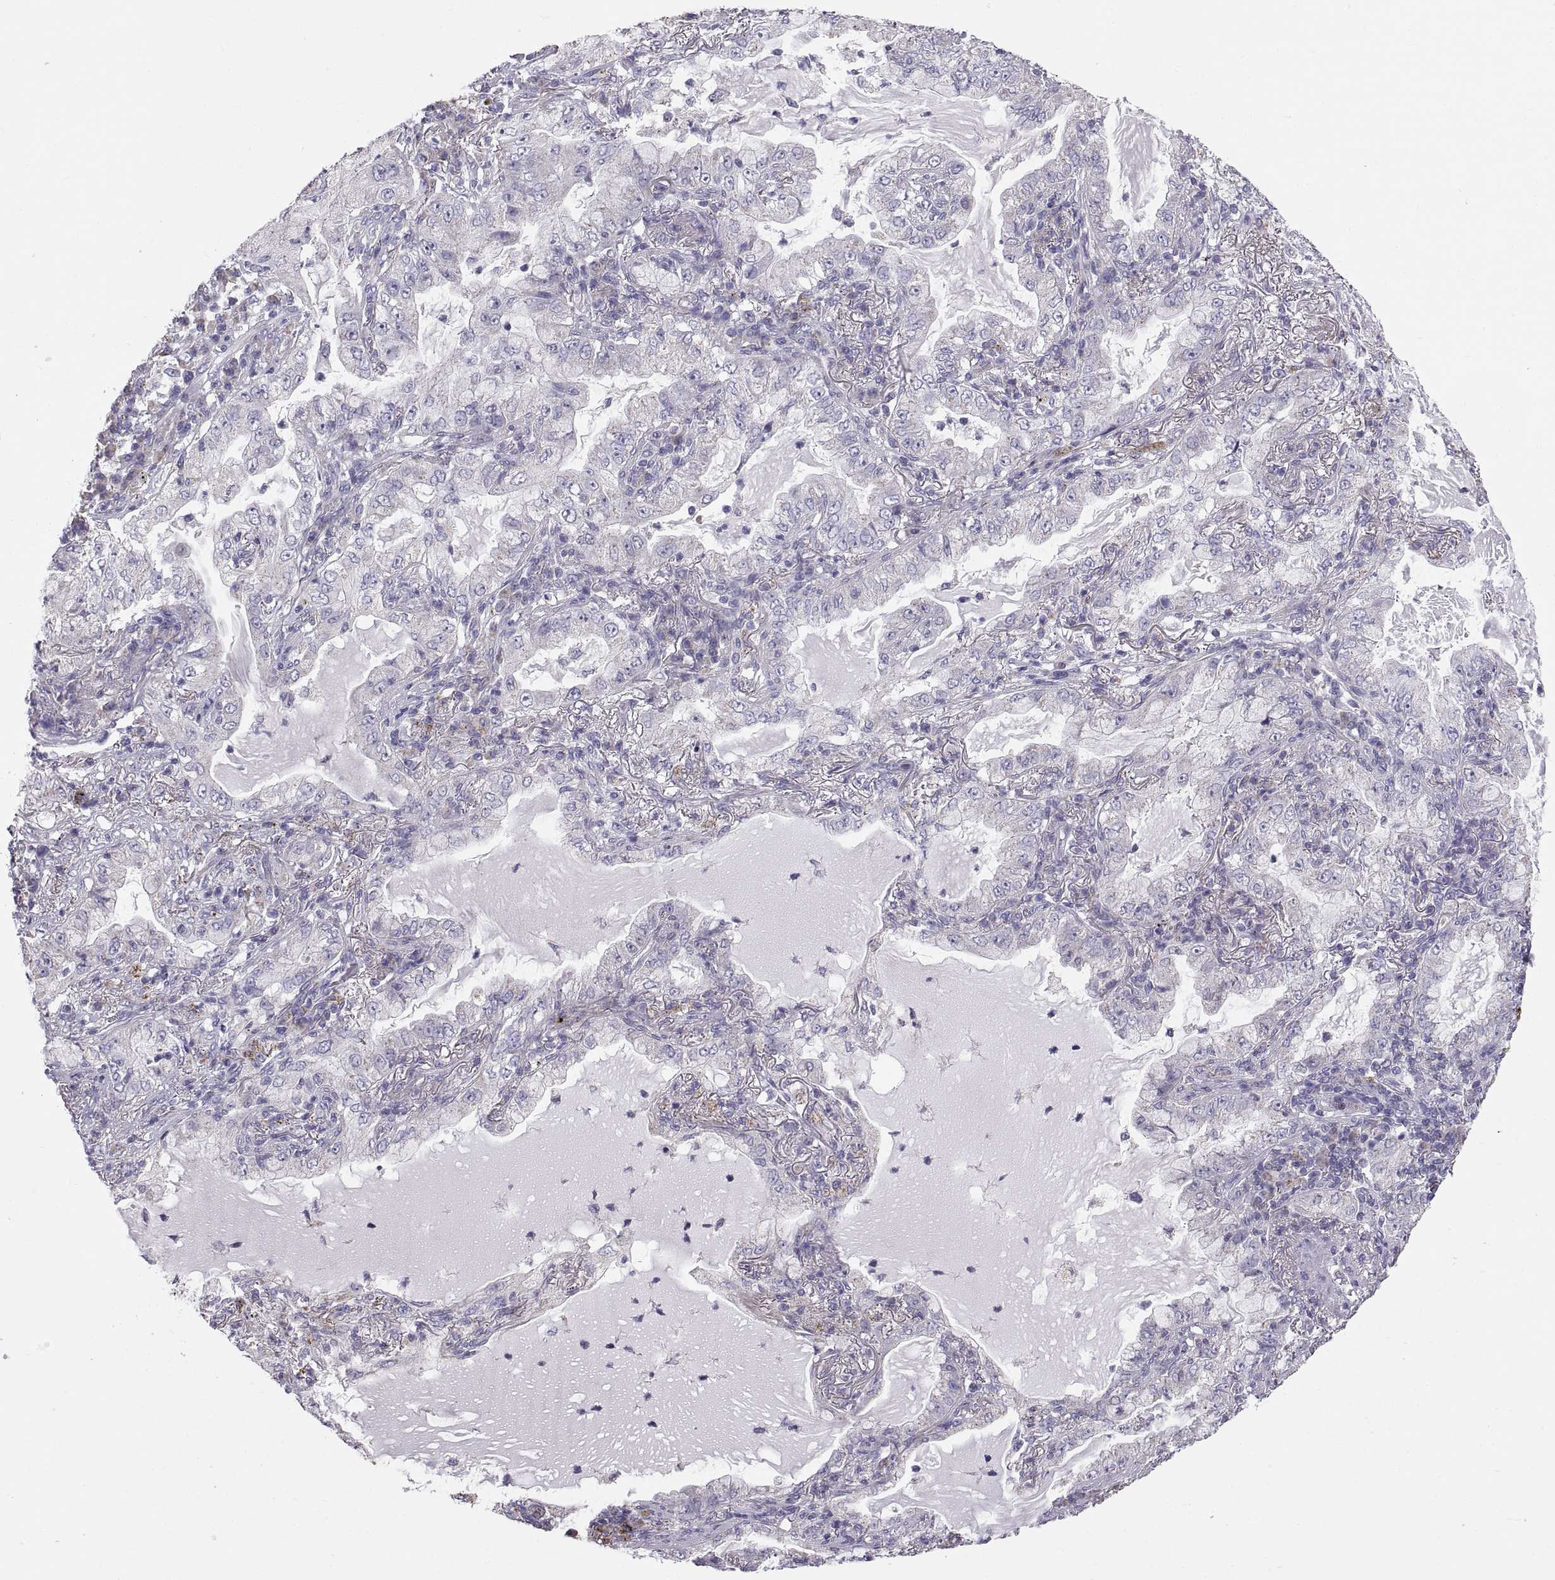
{"staining": {"intensity": "negative", "quantity": "none", "location": "none"}, "tissue": "lung cancer", "cell_type": "Tumor cells", "image_type": "cancer", "snomed": [{"axis": "morphology", "description": "Adenocarcinoma, NOS"}, {"axis": "topography", "description": "Lung"}], "caption": "This is a image of IHC staining of lung cancer (adenocarcinoma), which shows no positivity in tumor cells.", "gene": "TNNC1", "patient": {"sex": "female", "age": 73}}